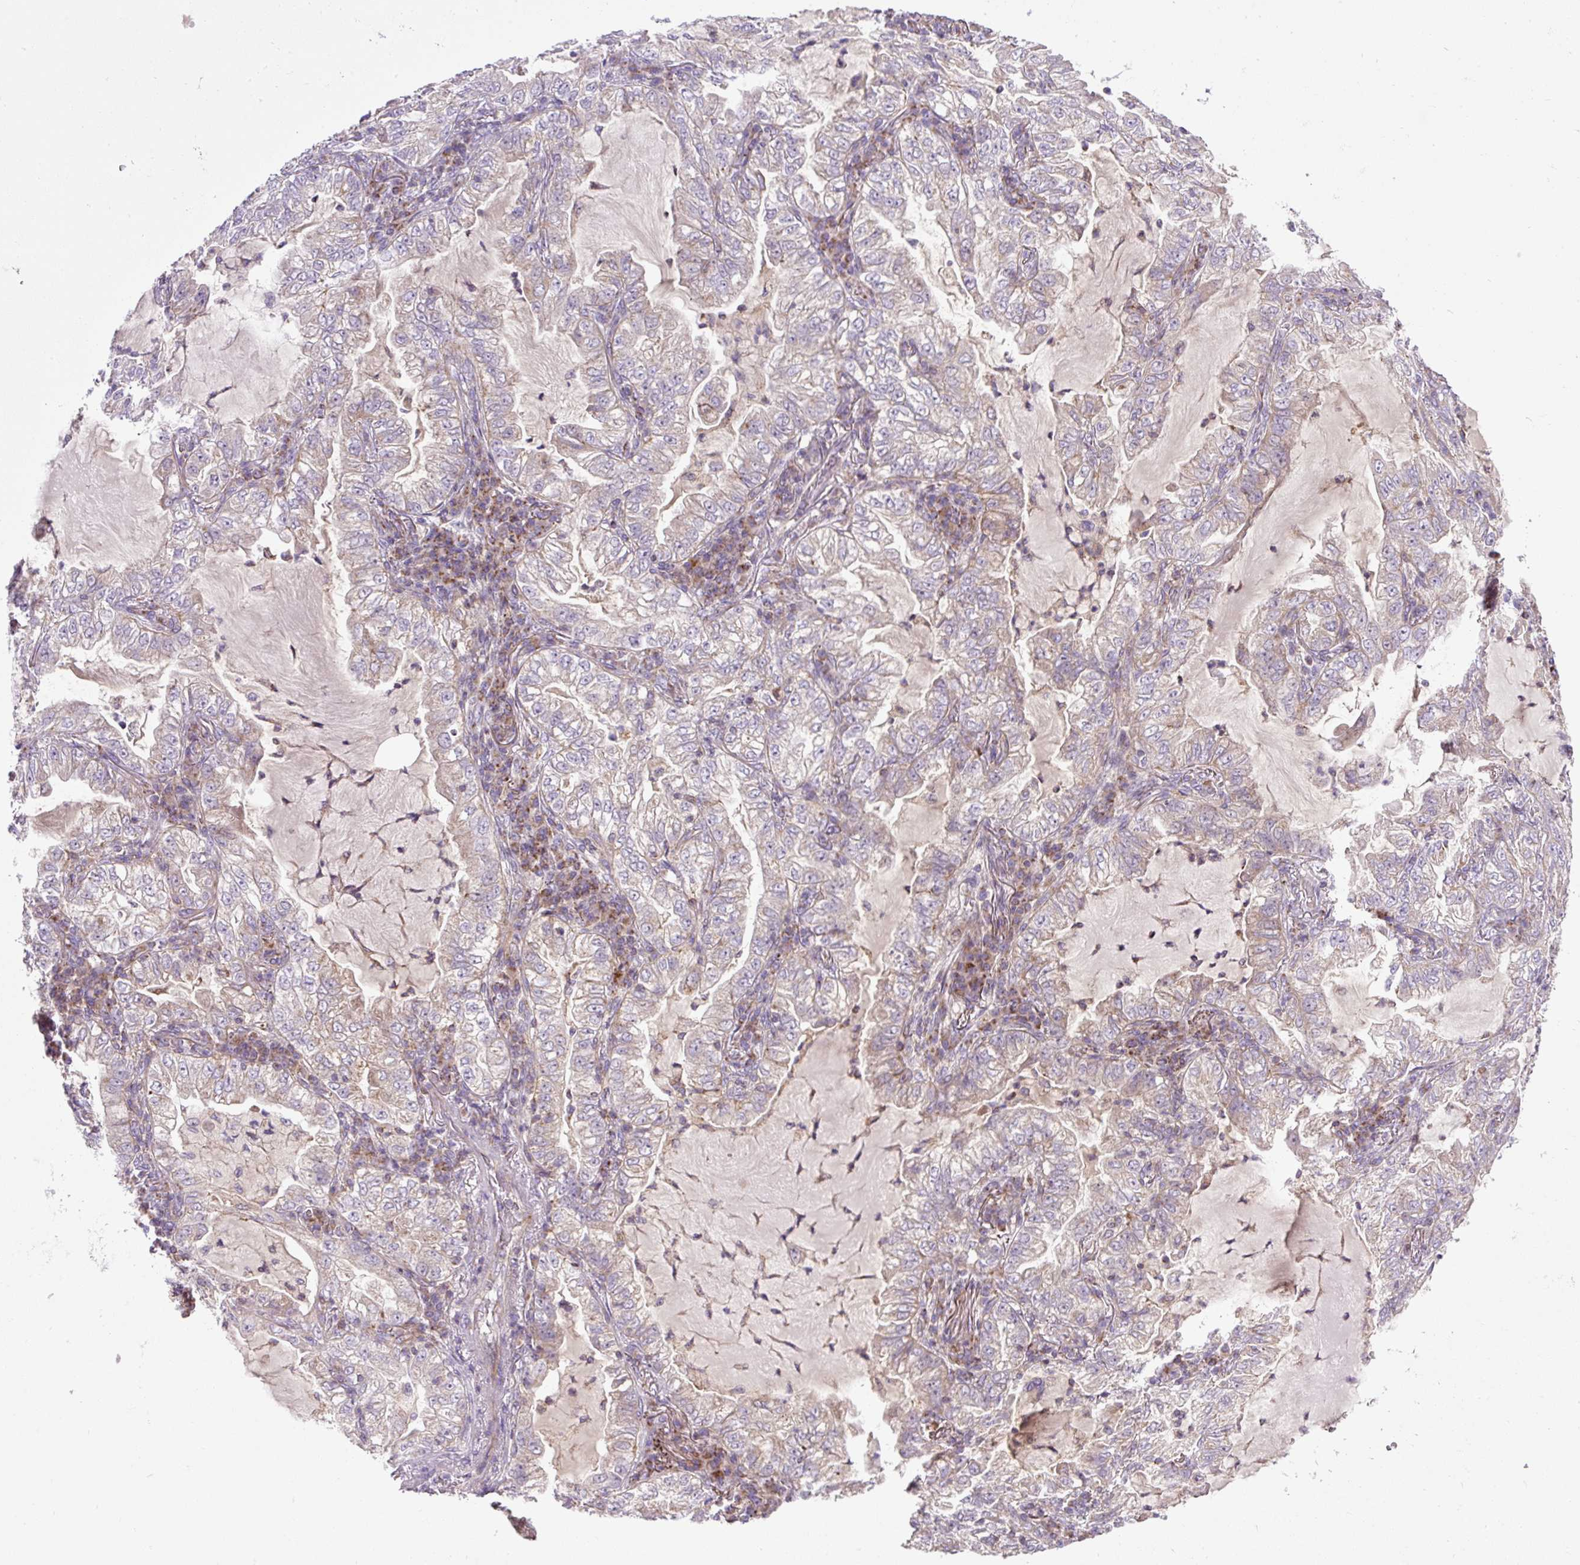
{"staining": {"intensity": "weak", "quantity": "25%-75%", "location": "cytoplasmic/membranous"}, "tissue": "lung cancer", "cell_type": "Tumor cells", "image_type": "cancer", "snomed": [{"axis": "morphology", "description": "Adenocarcinoma, NOS"}, {"axis": "topography", "description": "Lung"}], "caption": "The micrograph displays immunohistochemical staining of lung cancer. There is weak cytoplasmic/membranous staining is present in approximately 25%-75% of tumor cells. The staining was performed using DAB to visualize the protein expression in brown, while the nuclei were stained in blue with hematoxylin (Magnification: 20x).", "gene": "ZNF547", "patient": {"sex": "female", "age": 73}}